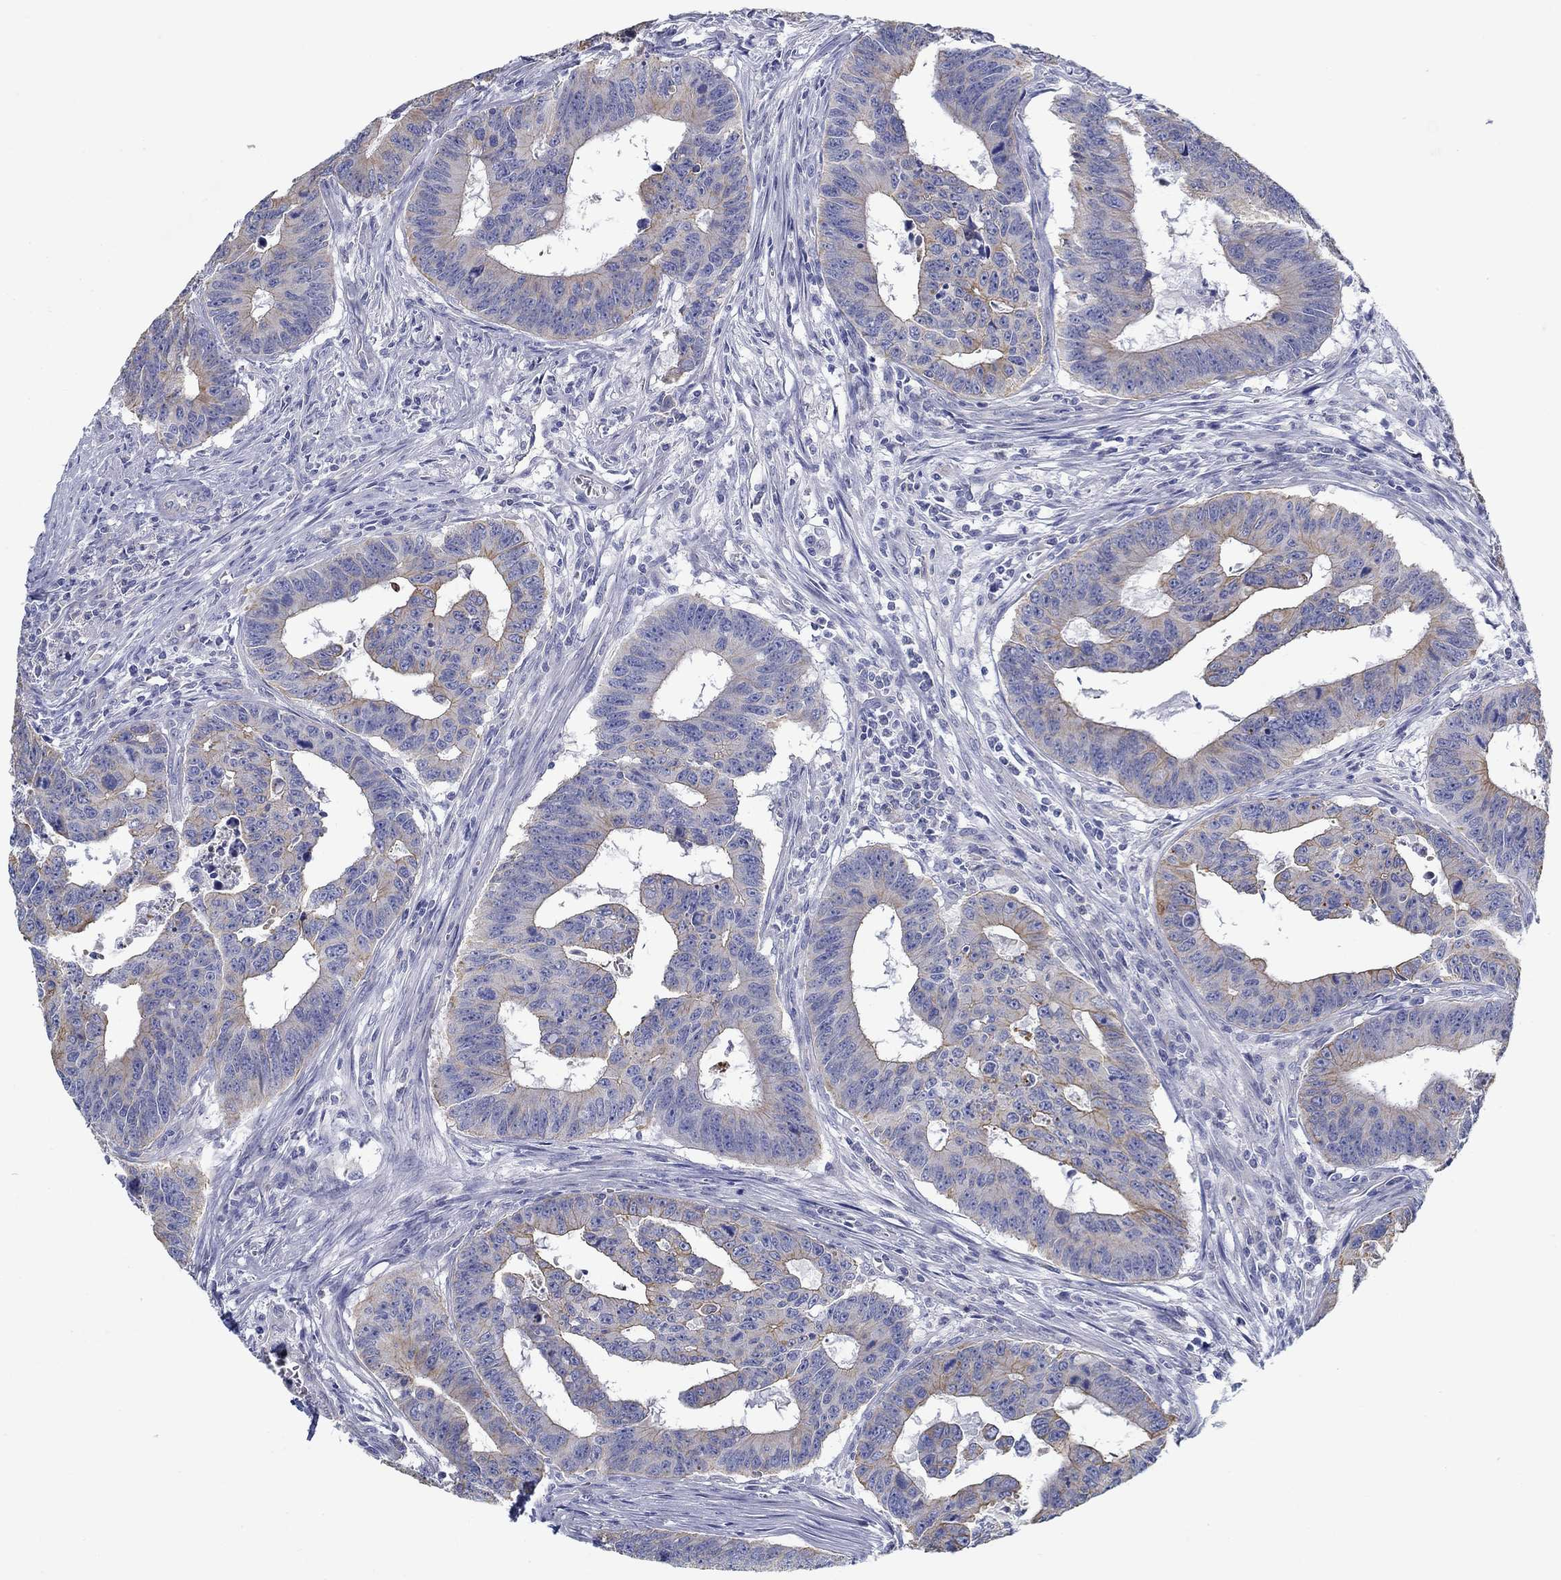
{"staining": {"intensity": "moderate", "quantity": "<25%", "location": "cytoplasmic/membranous"}, "tissue": "colorectal cancer", "cell_type": "Tumor cells", "image_type": "cancer", "snomed": [{"axis": "morphology", "description": "Adenocarcinoma, NOS"}, {"axis": "topography", "description": "Appendix"}, {"axis": "topography", "description": "Colon"}, {"axis": "topography", "description": "Cecum"}, {"axis": "topography", "description": "Colon asc"}], "caption": "Colorectal adenocarcinoma tissue shows moderate cytoplasmic/membranous positivity in about <25% of tumor cells (DAB (3,3'-diaminobenzidine) IHC, brown staining for protein, blue staining for nuclei).", "gene": "BBOF1", "patient": {"sex": "female", "age": 85}}